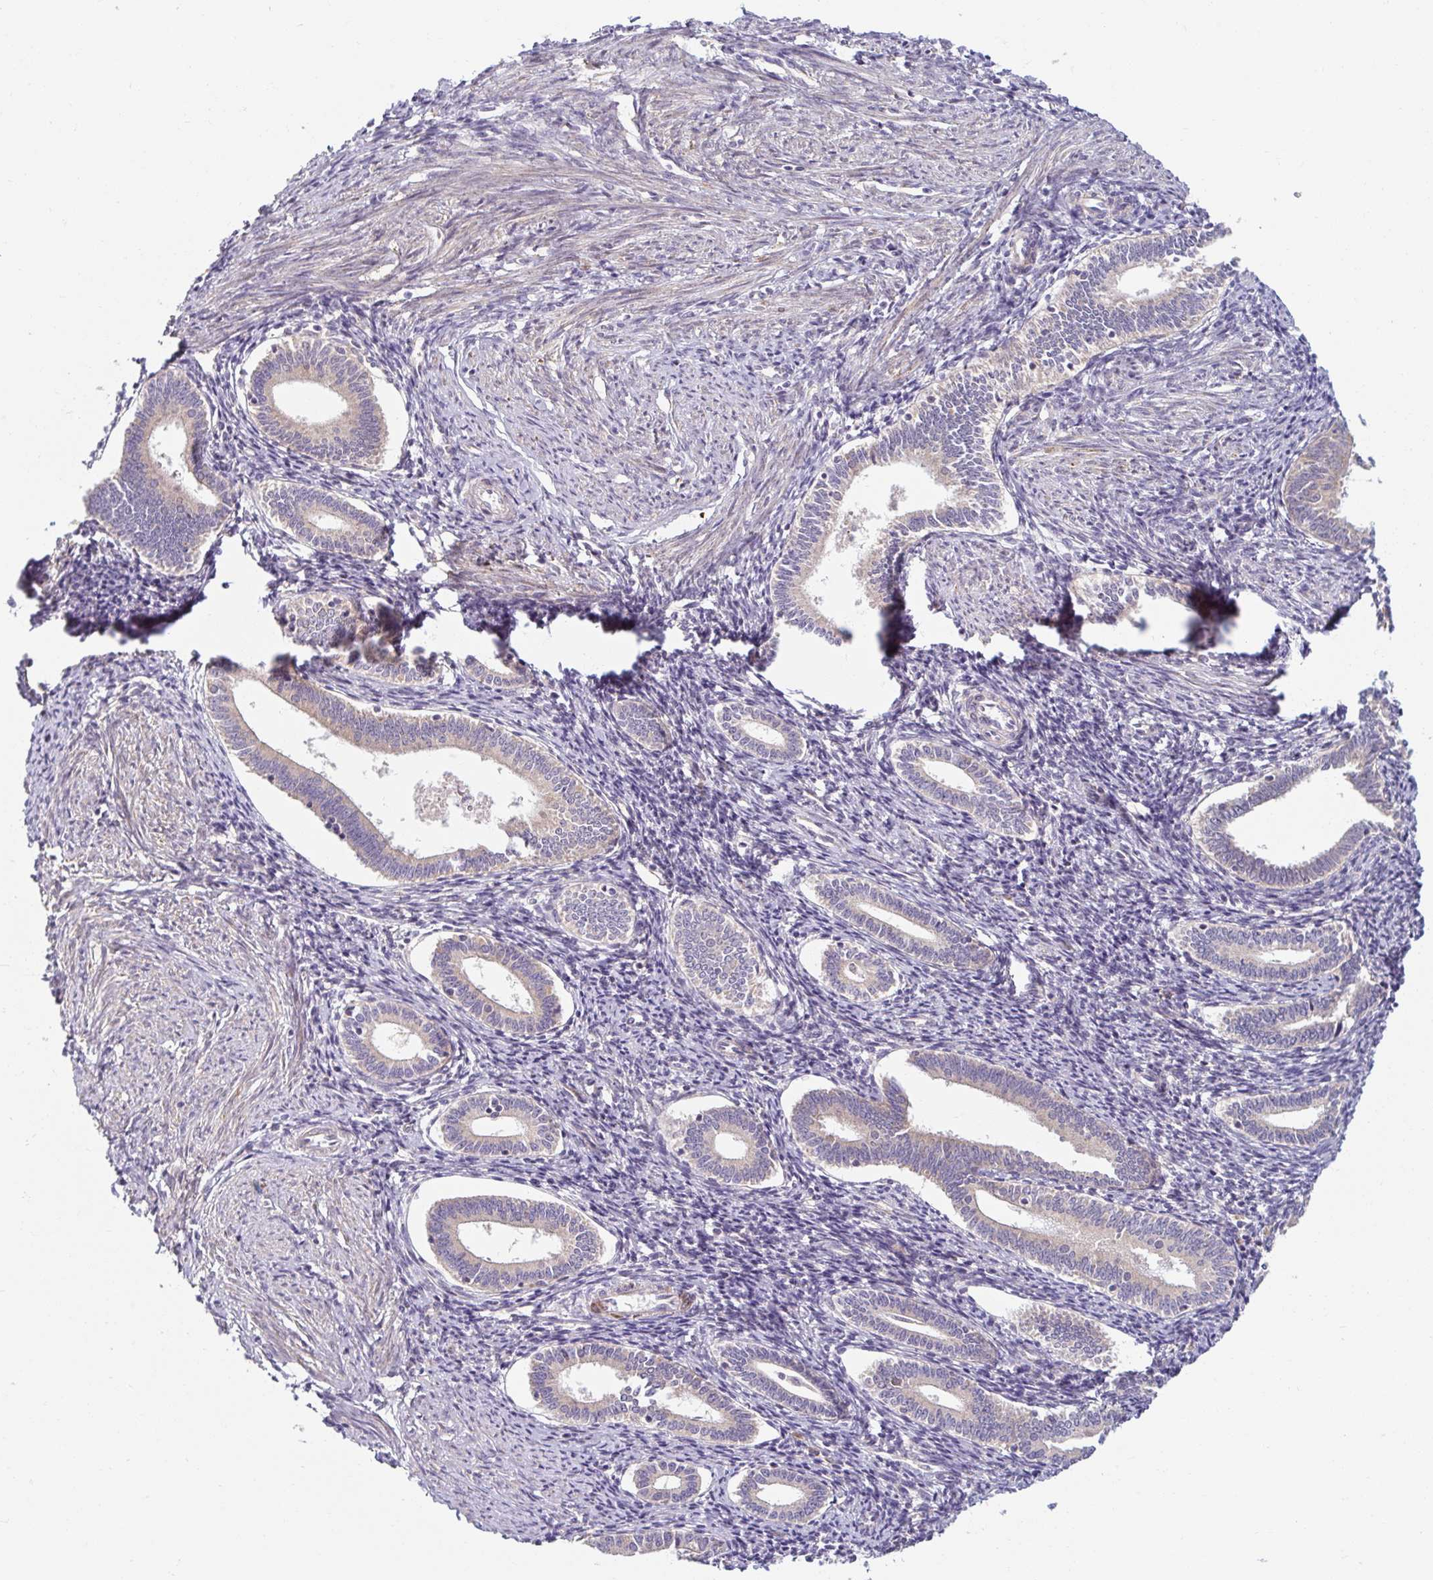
{"staining": {"intensity": "moderate", "quantity": "<25%", "location": "cytoplasmic/membranous"}, "tissue": "endometrium", "cell_type": "Cells in endometrial stroma", "image_type": "normal", "snomed": [{"axis": "morphology", "description": "Normal tissue, NOS"}, {"axis": "topography", "description": "Endometrium"}], "caption": "Immunohistochemical staining of normal endometrium displays low levels of moderate cytoplasmic/membranous staining in about <25% of cells in endometrial stroma.", "gene": "SKP2", "patient": {"sex": "female", "age": 41}}